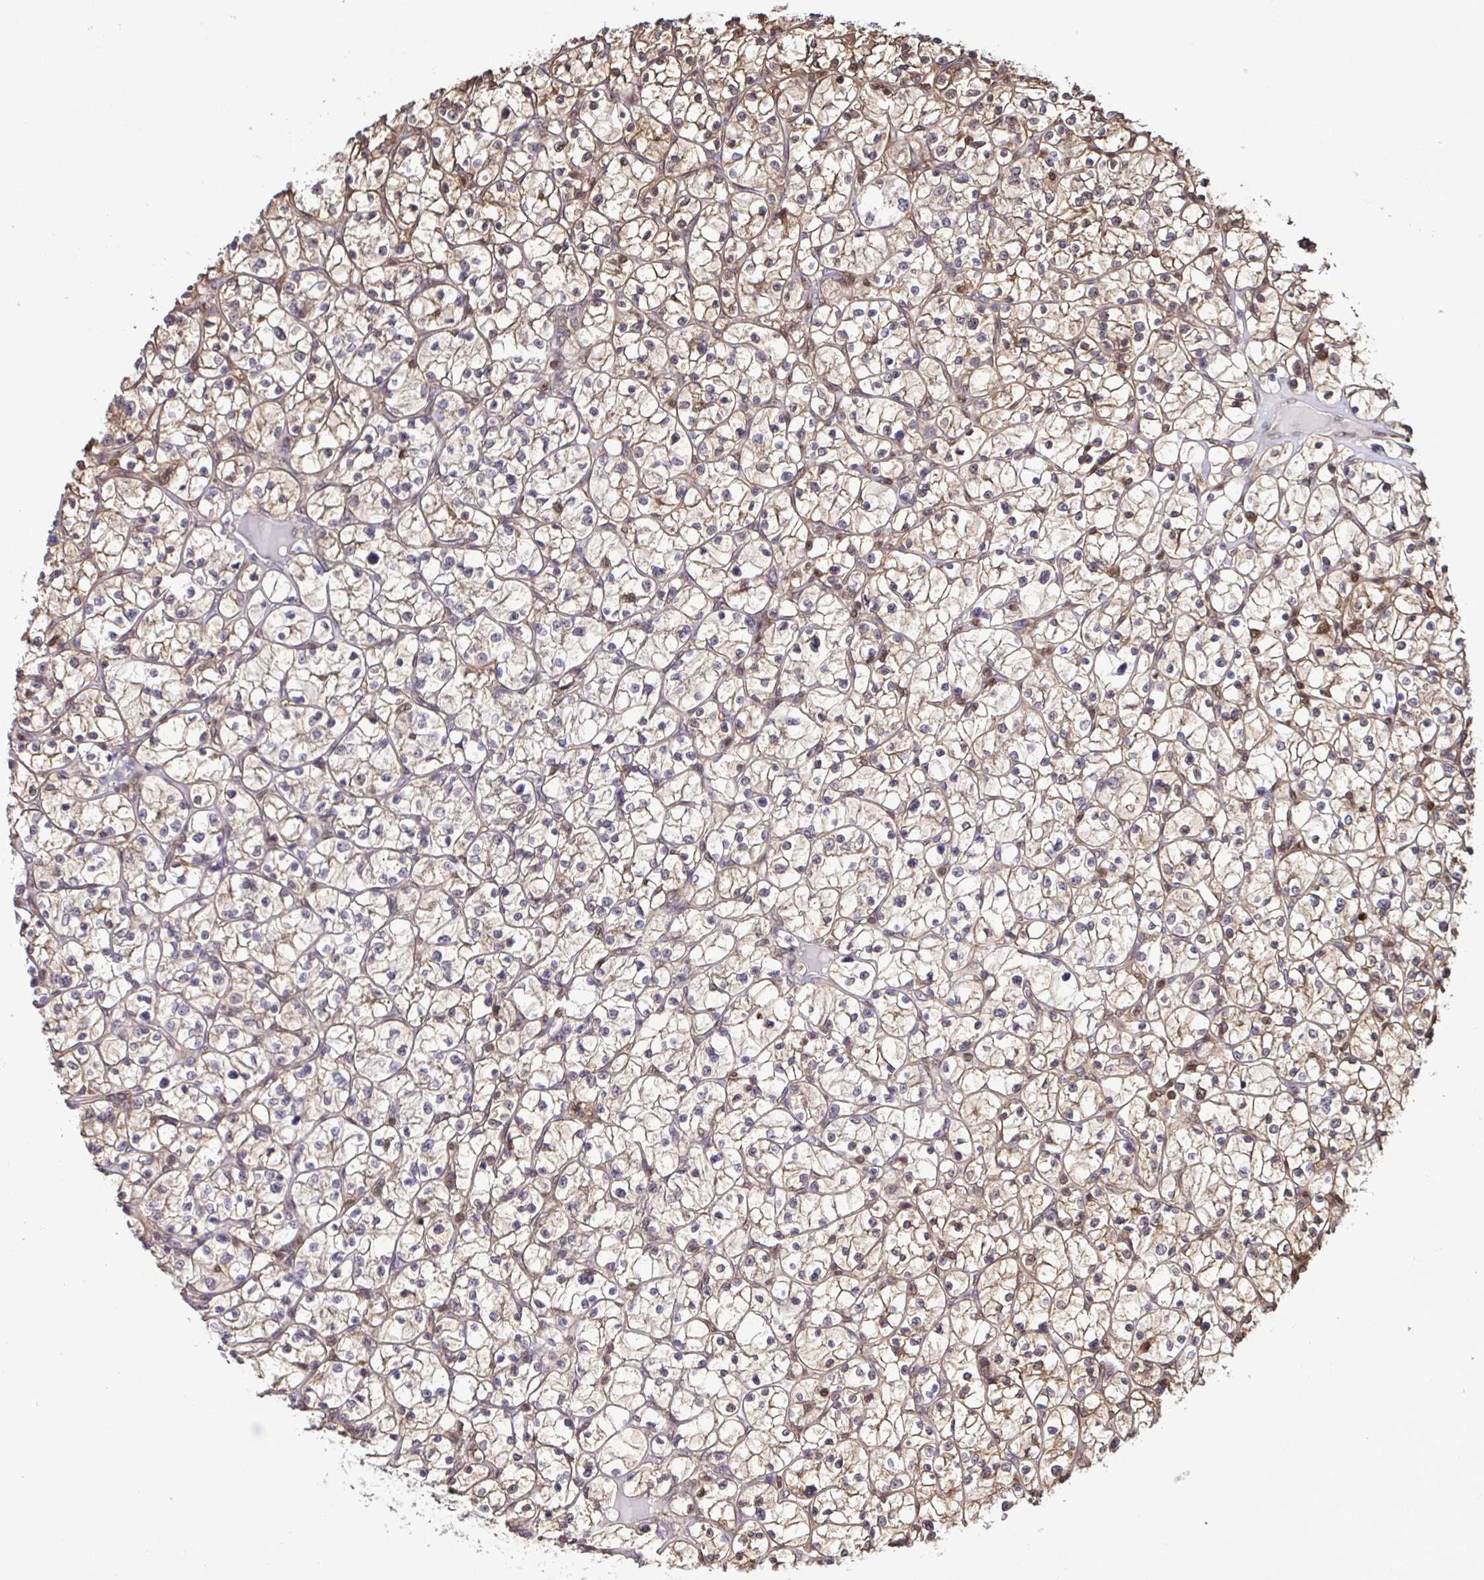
{"staining": {"intensity": "weak", "quantity": "25%-75%", "location": "cytoplasmic/membranous"}, "tissue": "renal cancer", "cell_type": "Tumor cells", "image_type": "cancer", "snomed": [{"axis": "morphology", "description": "Adenocarcinoma, NOS"}, {"axis": "topography", "description": "Kidney"}], "caption": "The micrograph demonstrates staining of renal cancer (adenocarcinoma), revealing weak cytoplasmic/membranous protein positivity (brown color) within tumor cells.", "gene": "PSMB9", "patient": {"sex": "female", "age": 64}}